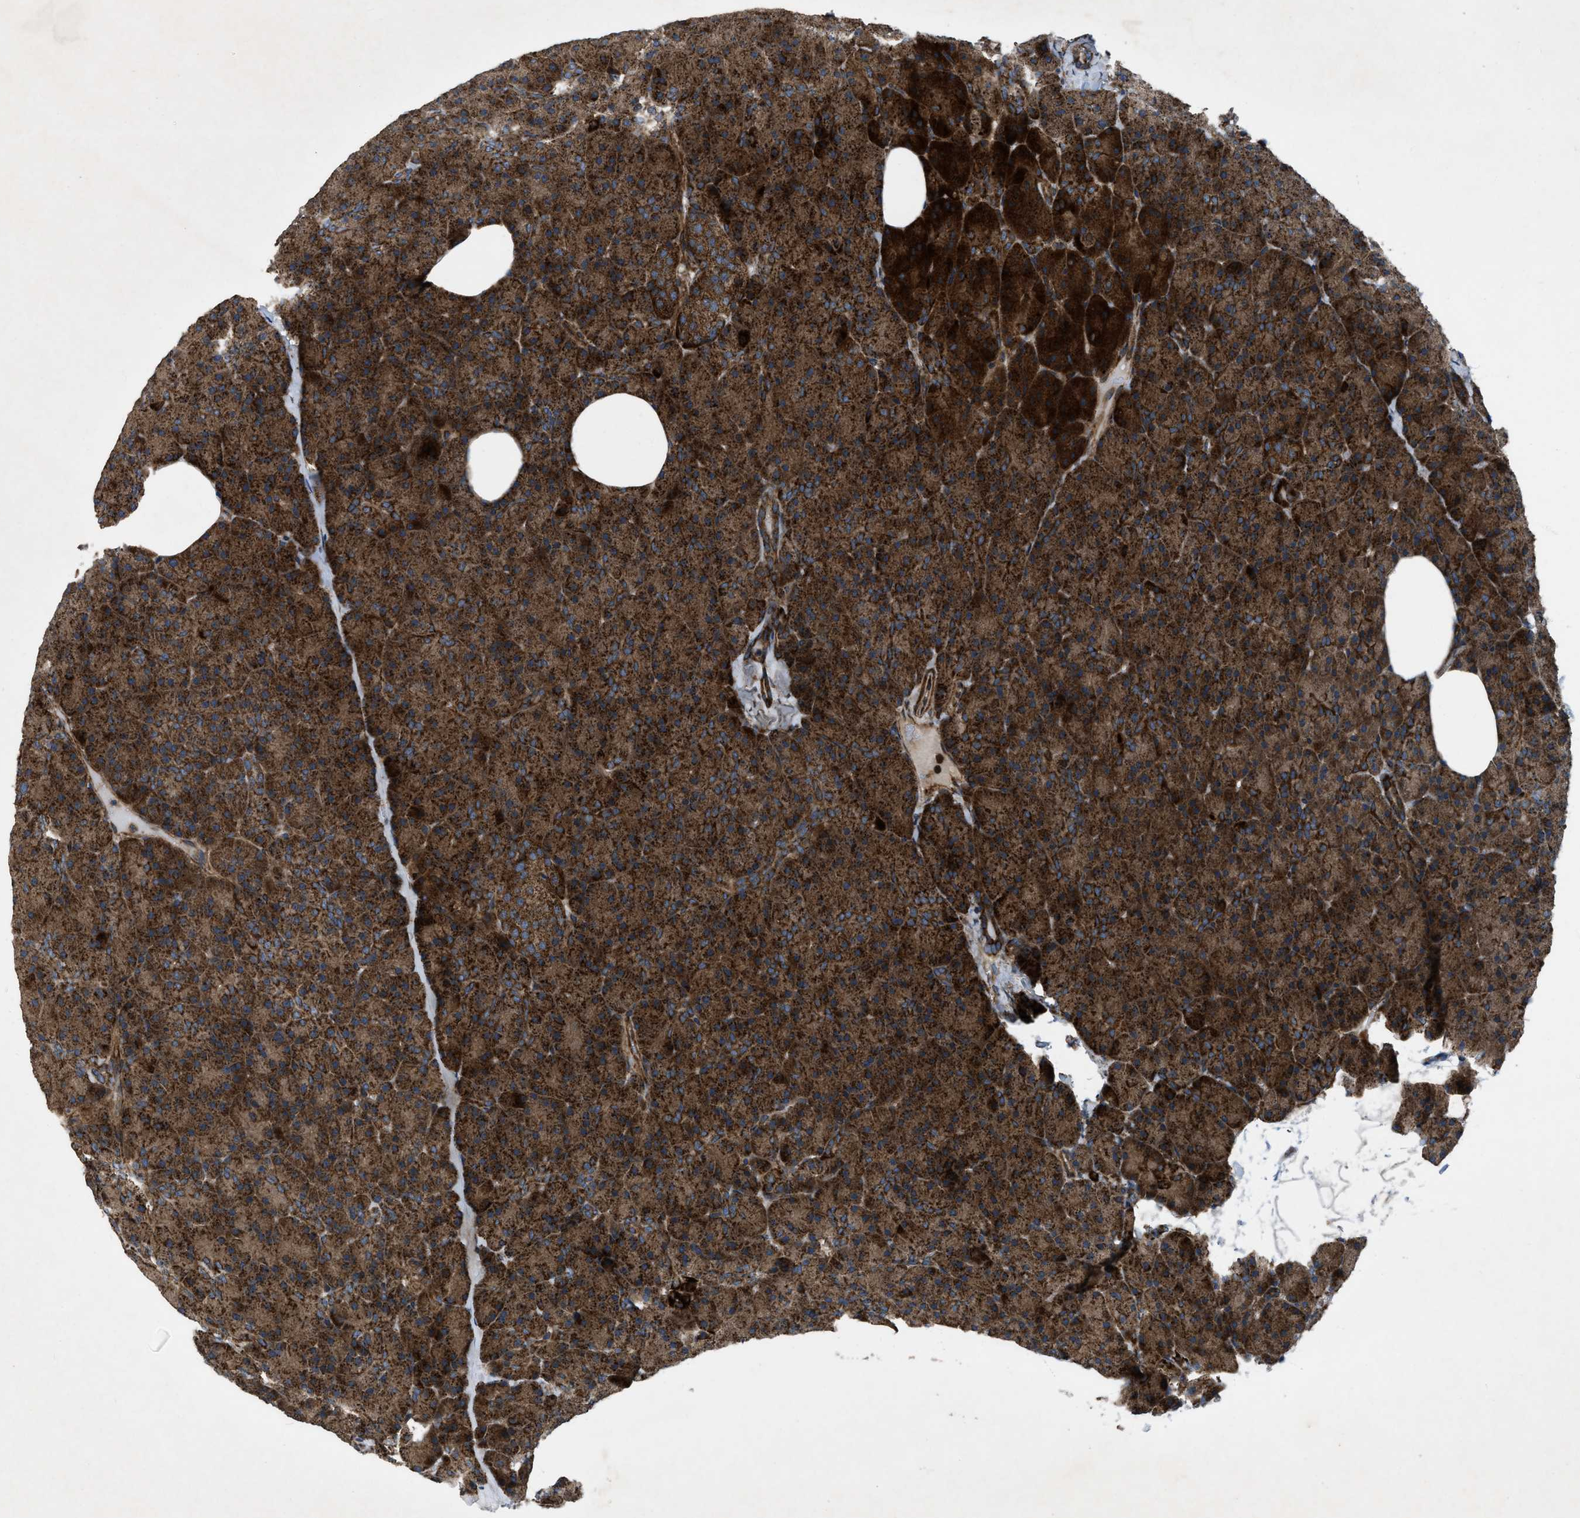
{"staining": {"intensity": "strong", "quantity": ">75%", "location": "cytoplasmic/membranous"}, "tissue": "pancreas", "cell_type": "Exocrine glandular cells", "image_type": "normal", "snomed": [{"axis": "morphology", "description": "Normal tissue, NOS"}, {"axis": "topography", "description": "Pancreas"}], "caption": "IHC (DAB) staining of unremarkable human pancreas shows strong cytoplasmic/membranous protein positivity in about >75% of exocrine glandular cells.", "gene": "PER3", "patient": {"sex": "female", "age": 35}}